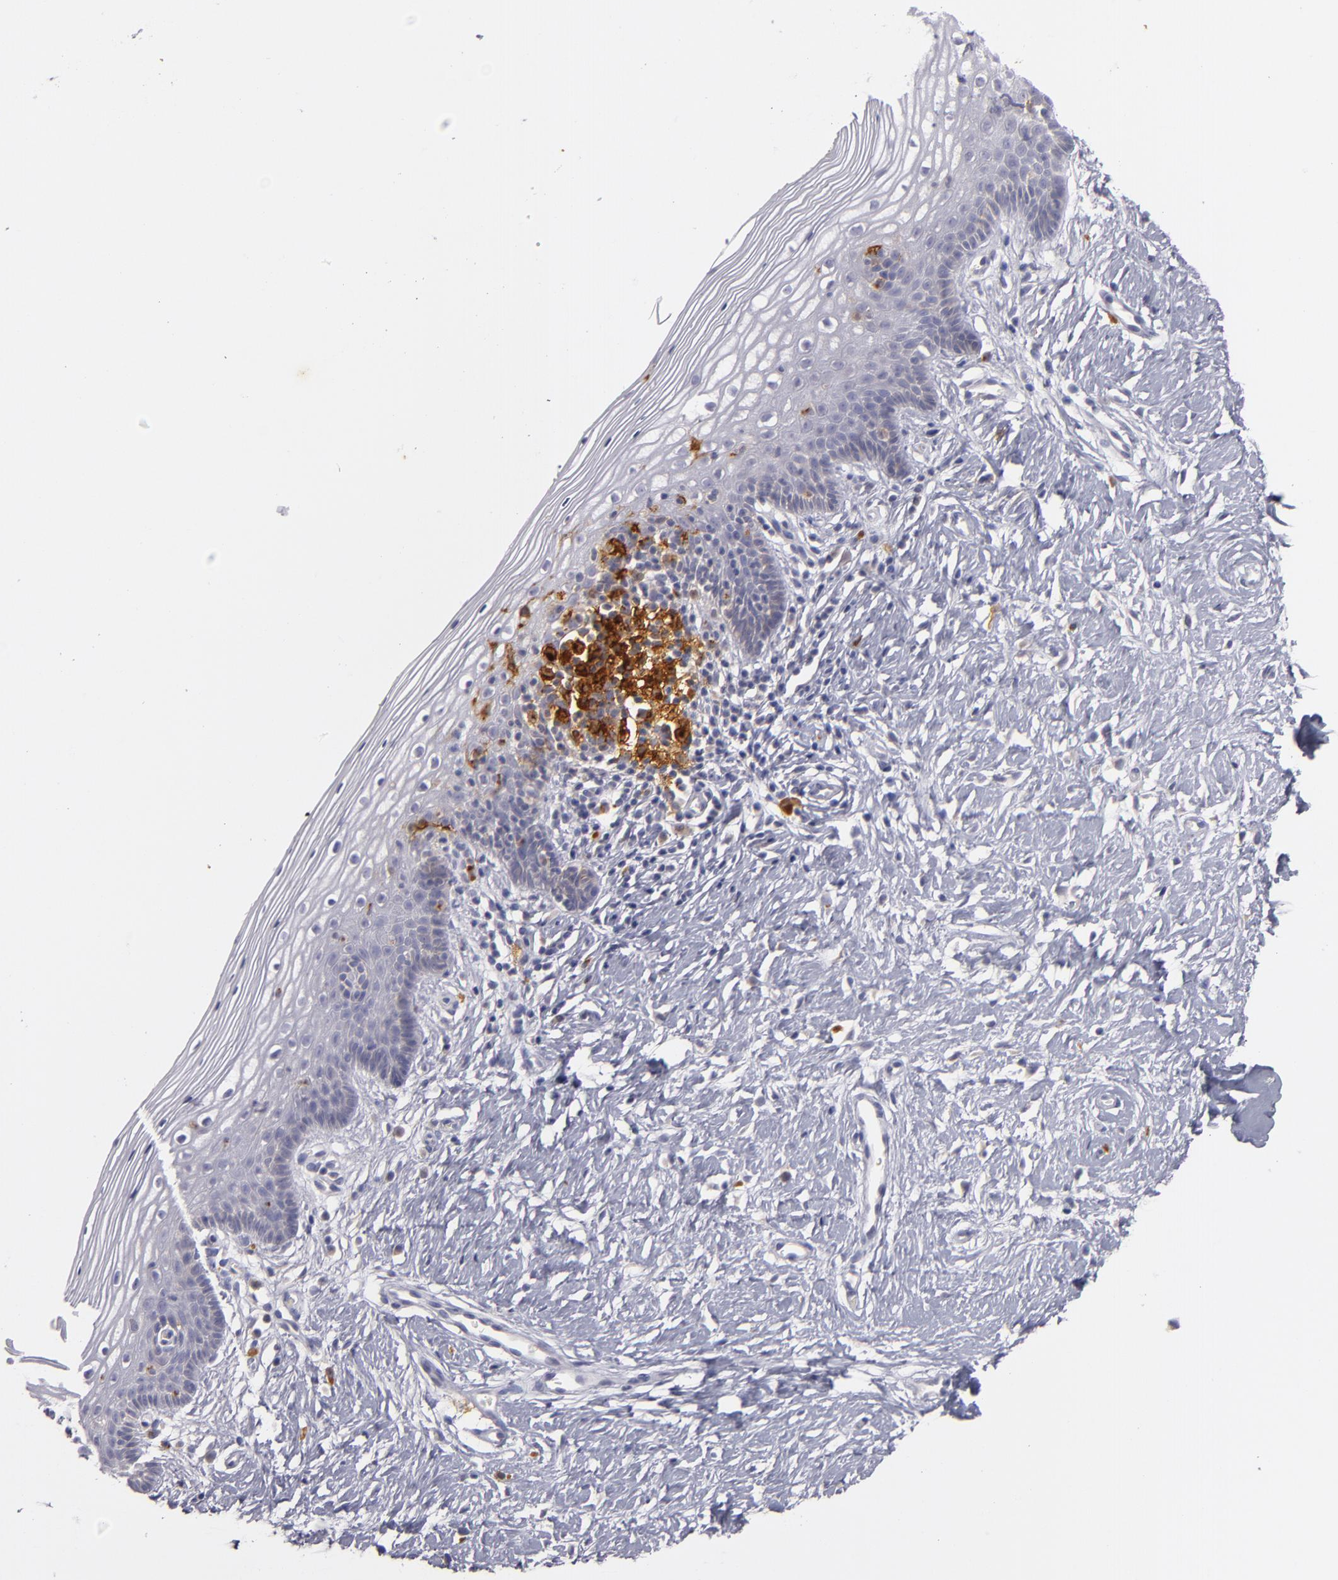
{"staining": {"intensity": "negative", "quantity": "none", "location": "none"}, "tissue": "vagina", "cell_type": "Squamous epithelial cells", "image_type": "normal", "snomed": [{"axis": "morphology", "description": "Normal tissue, NOS"}, {"axis": "topography", "description": "Vagina"}], "caption": "Squamous epithelial cells are negative for protein expression in benign human vagina. (IHC, brightfield microscopy, high magnification).", "gene": "CD83", "patient": {"sex": "female", "age": 46}}